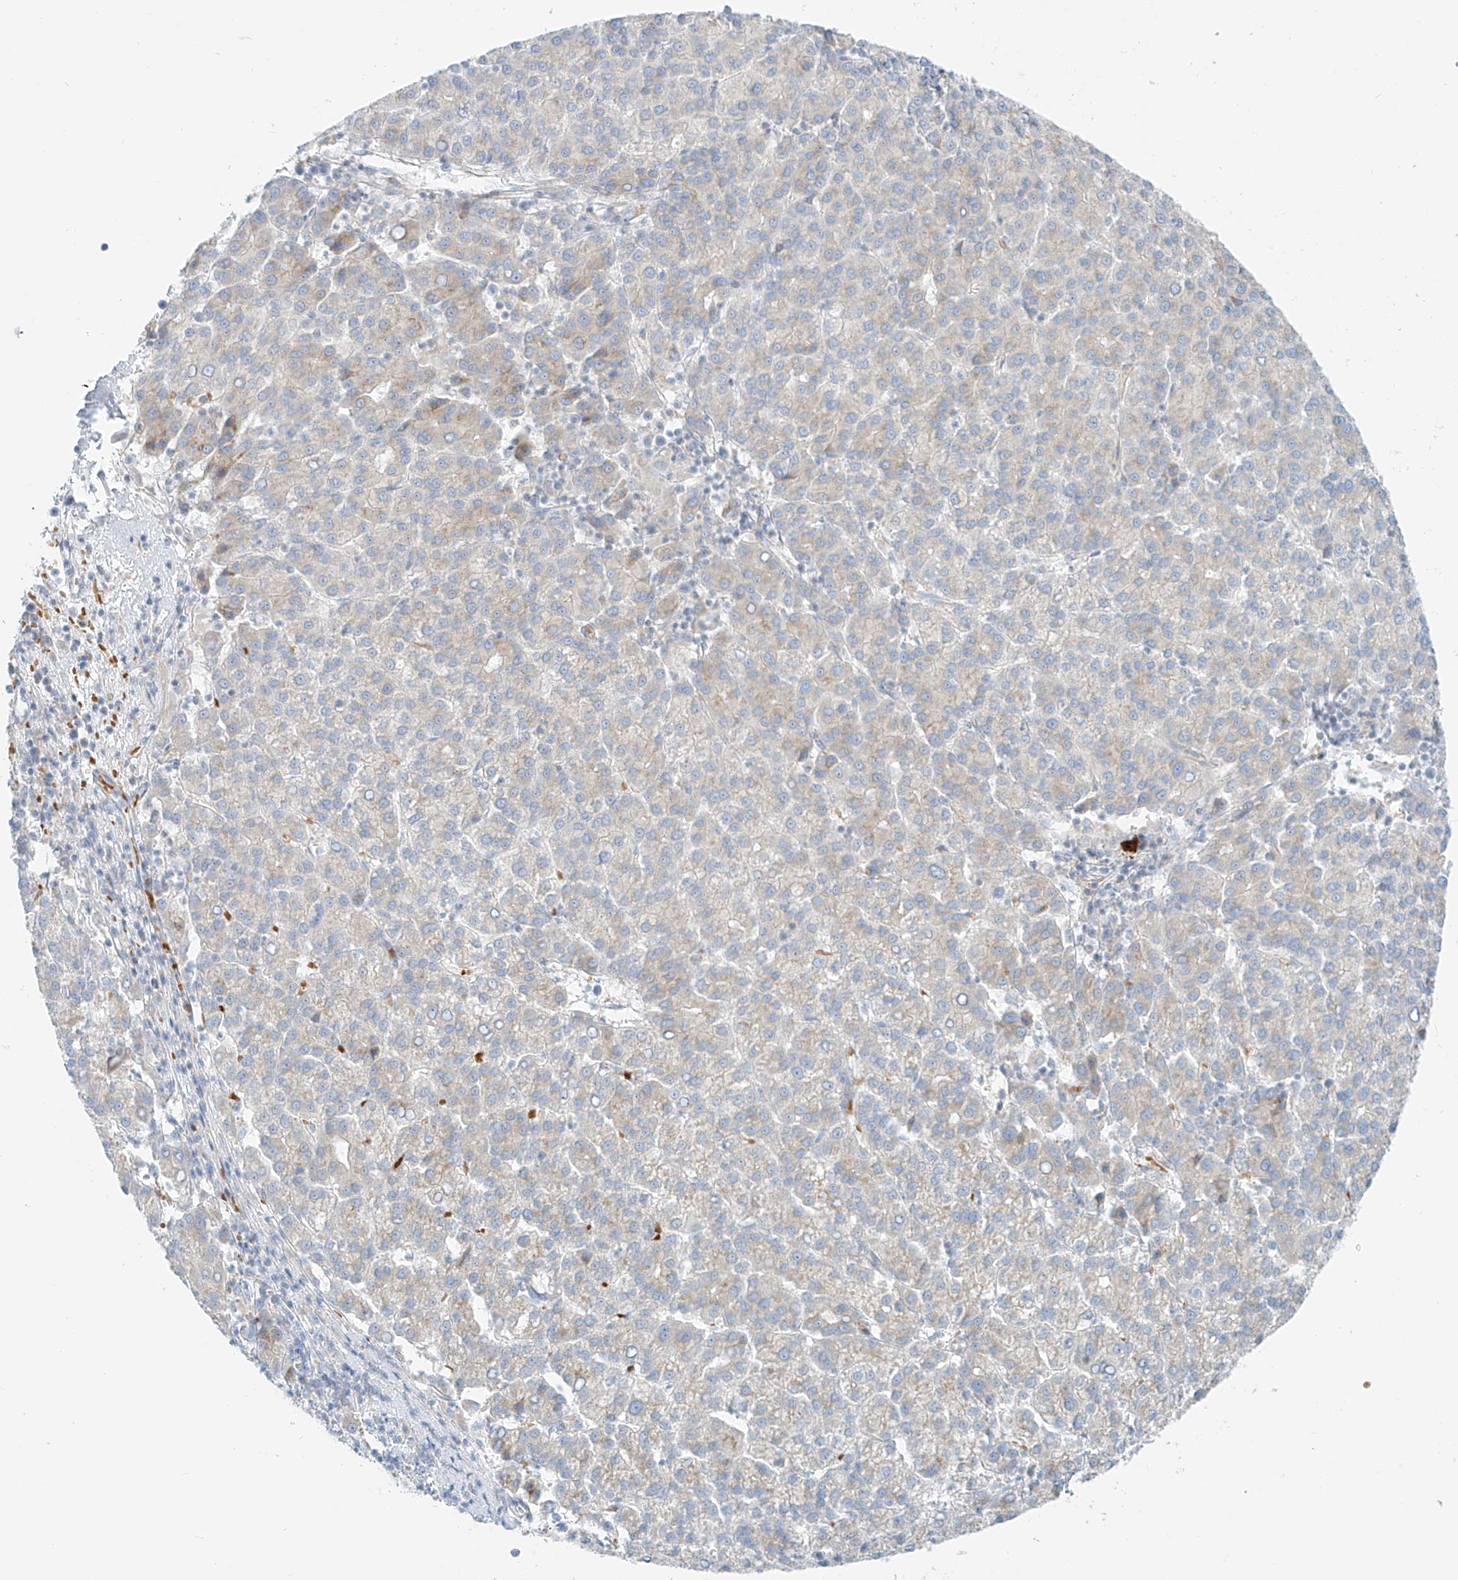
{"staining": {"intensity": "negative", "quantity": "none", "location": "none"}, "tissue": "liver cancer", "cell_type": "Tumor cells", "image_type": "cancer", "snomed": [{"axis": "morphology", "description": "Carcinoma, Hepatocellular, NOS"}, {"axis": "topography", "description": "Liver"}], "caption": "This is an immunohistochemistry image of human liver hepatocellular carcinoma. There is no staining in tumor cells.", "gene": "EIPR1", "patient": {"sex": "female", "age": 58}}